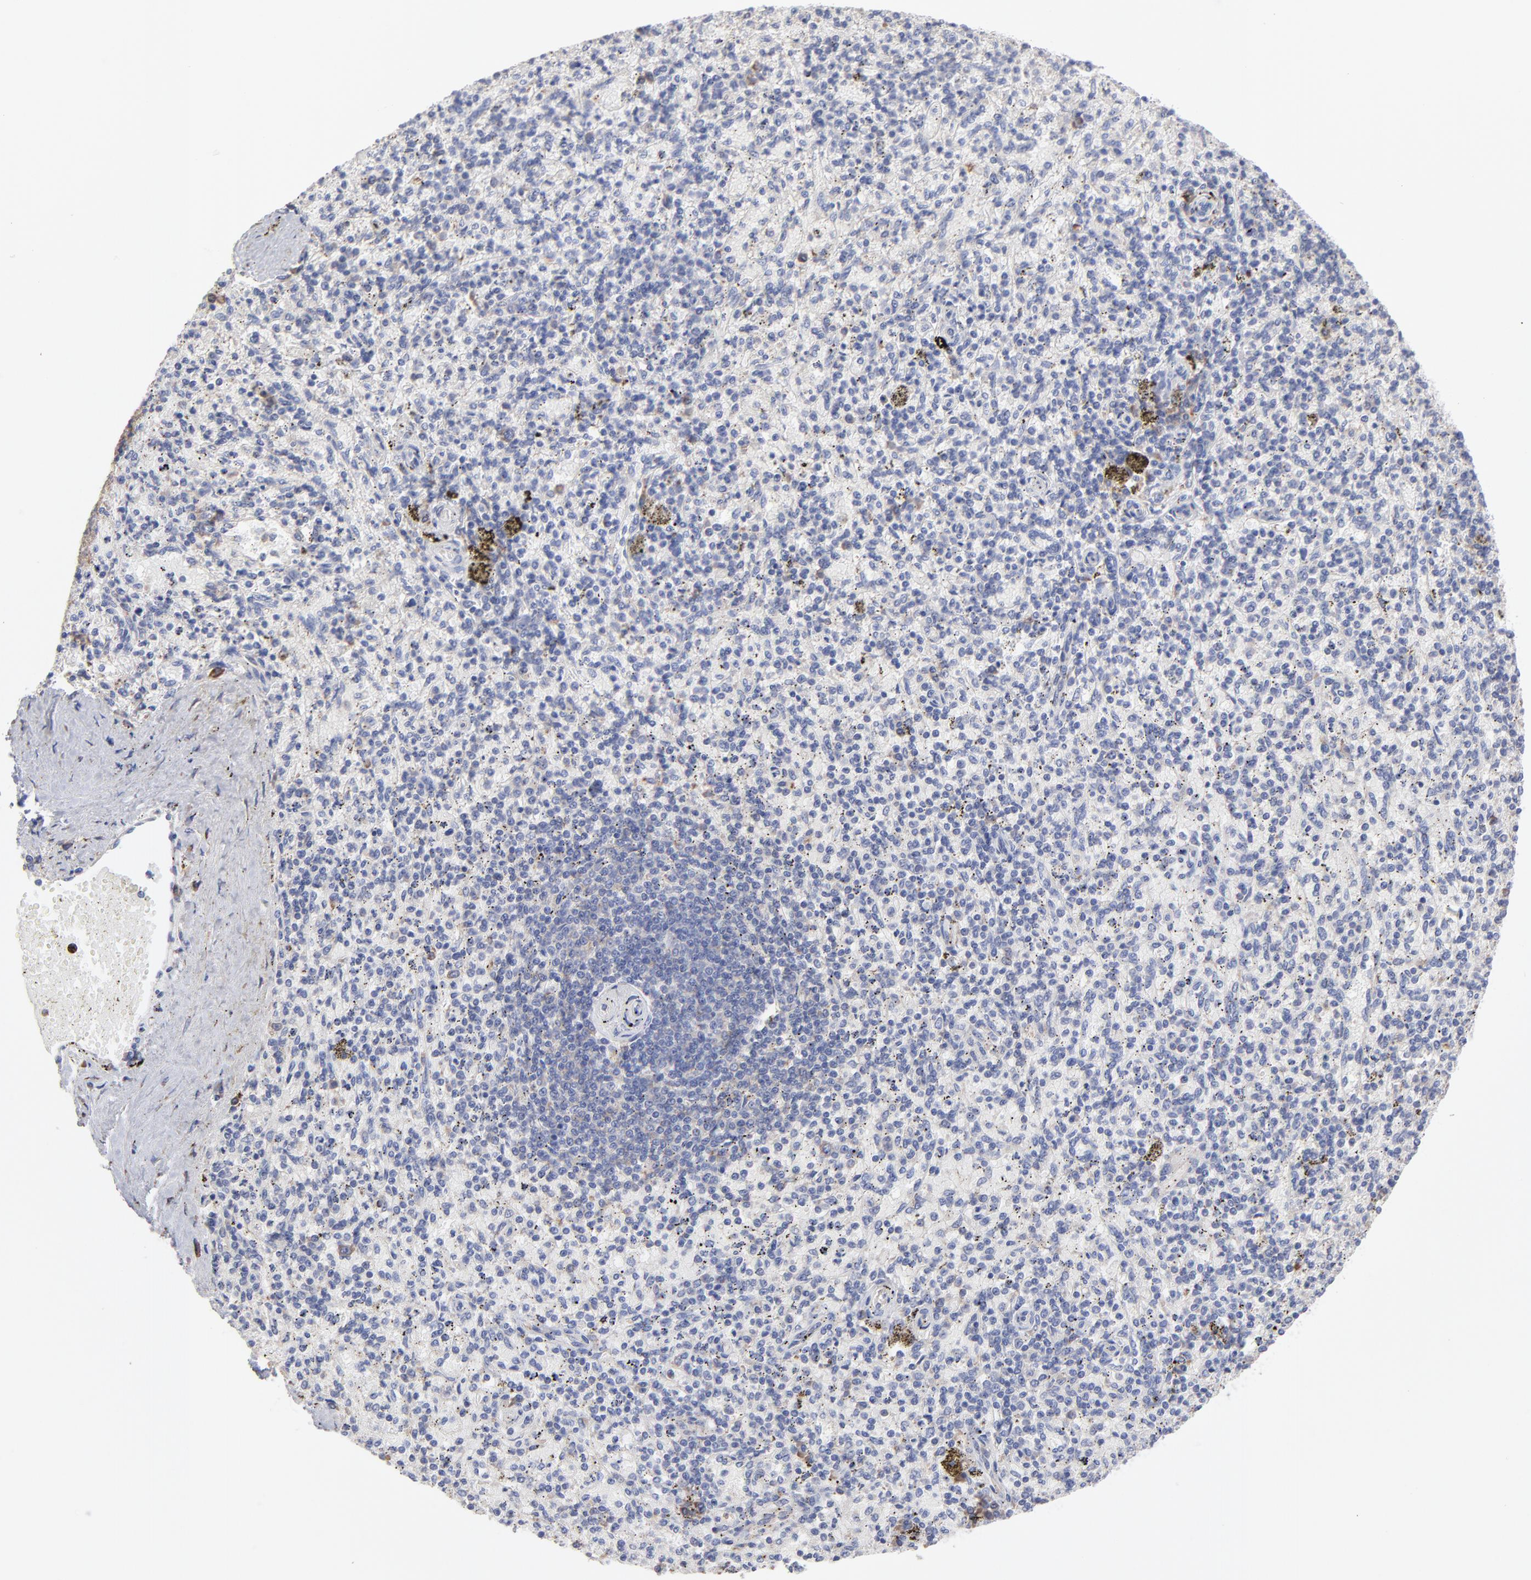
{"staining": {"intensity": "weak", "quantity": "25%-75%", "location": "cytoplasmic/membranous"}, "tissue": "spleen", "cell_type": "Cells in red pulp", "image_type": "normal", "snomed": [{"axis": "morphology", "description": "Normal tissue, NOS"}, {"axis": "topography", "description": "Spleen"}], "caption": "The photomicrograph reveals immunohistochemical staining of benign spleen. There is weak cytoplasmic/membranous positivity is present in approximately 25%-75% of cells in red pulp.", "gene": "RPL3", "patient": {"sex": "female", "age": 43}}